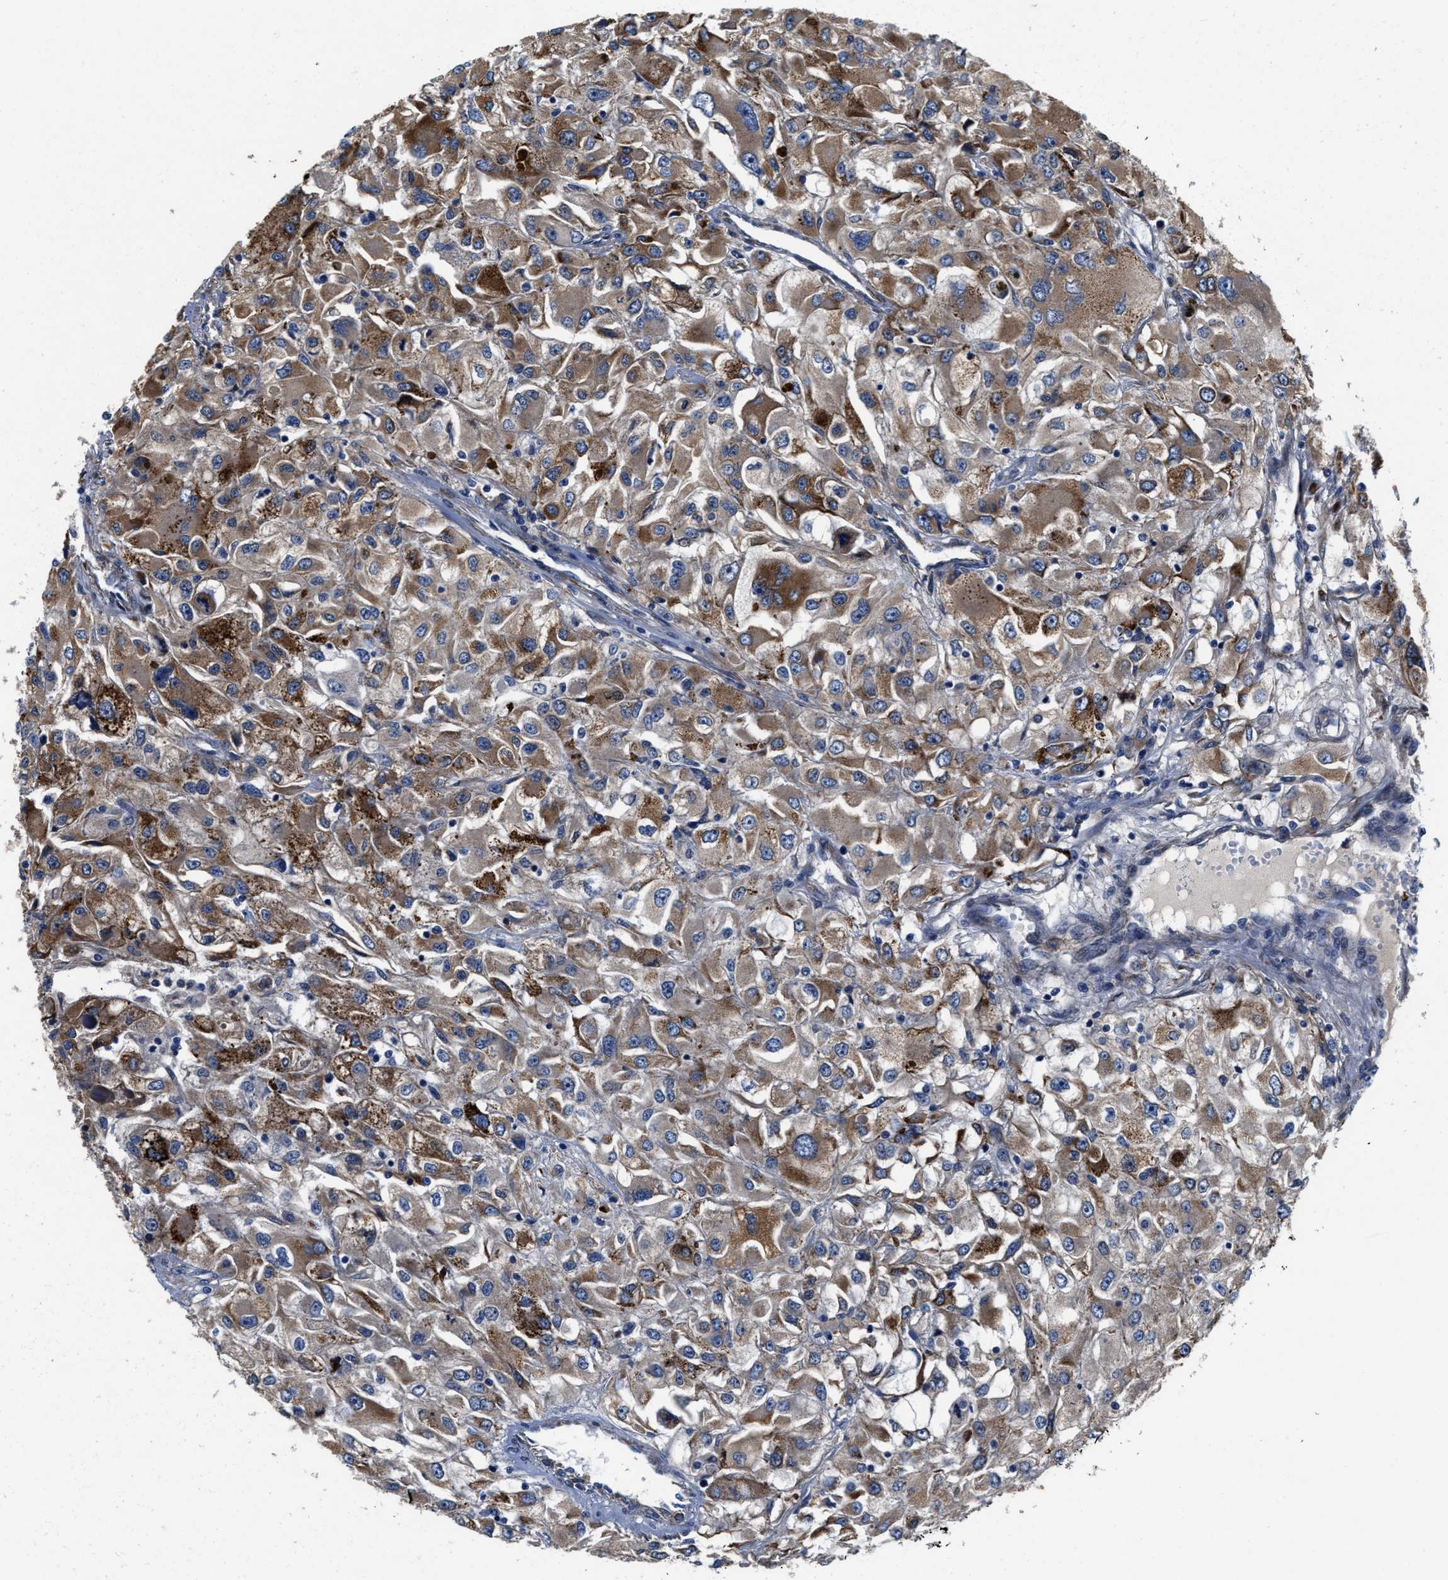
{"staining": {"intensity": "moderate", "quantity": ">75%", "location": "cytoplasmic/membranous"}, "tissue": "renal cancer", "cell_type": "Tumor cells", "image_type": "cancer", "snomed": [{"axis": "morphology", "description": "Adenocarcinoma, NOS"}, {"axis": "topography", "description": "Kidney"}], "caption": "Protein staining of renal cancer (adenocarcinoma) tissue demonstrates moderate cytoplasmic/membranous positivity in about >75% of tumor cells. (Stains: DAB in brown, nuclei in blue, Microscopy: brightfield microscopy at high magnification).", "gene": "SLC12A2", "patient": {"sex": "female", "age": 52}}